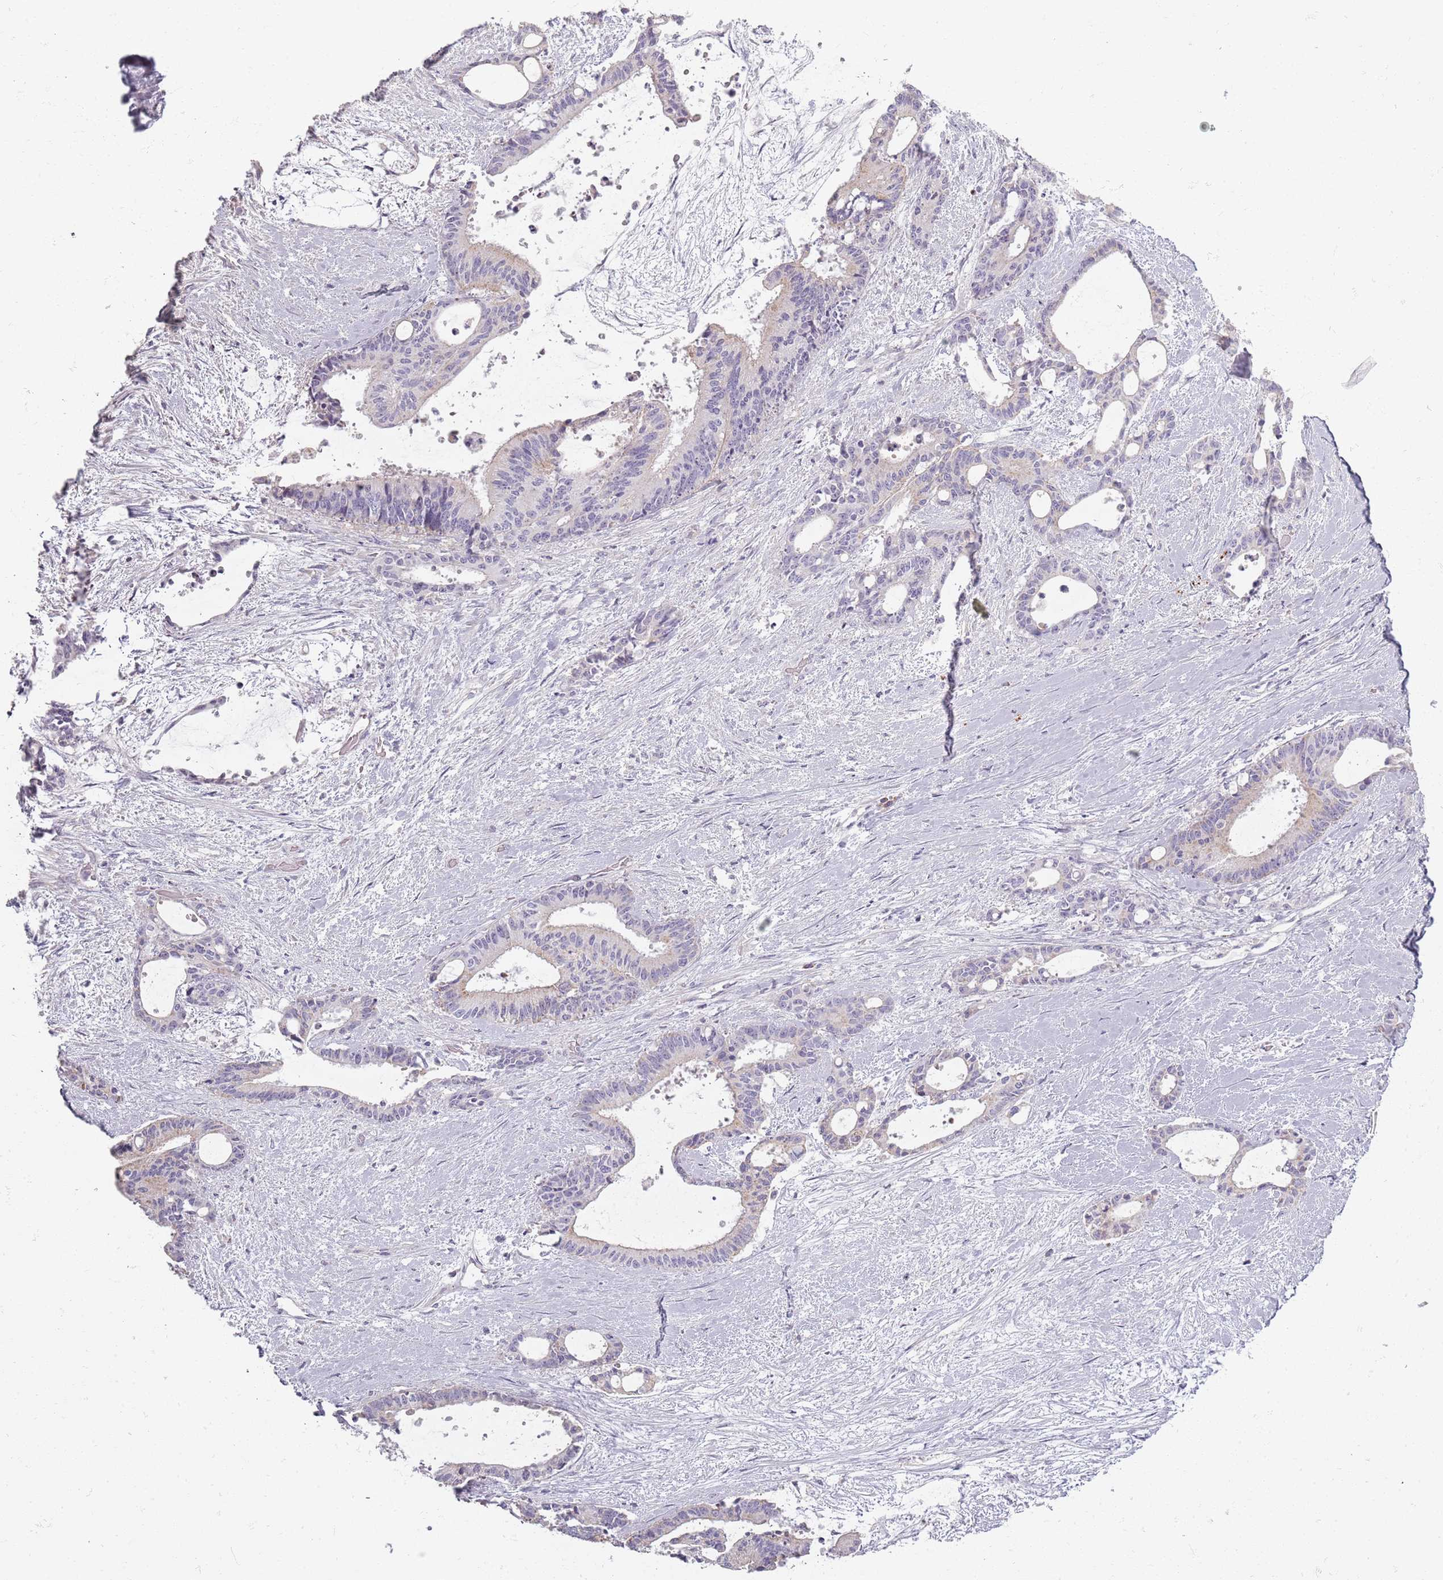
{"staining": {"intensity": "negative", "quantity": "none", "location": "none"}, "tissue": "liver cancer", "cell_type": "Tumor cells", "image_type": "cancer", "snomed": [{"axis": "morphology", "description": "Normal tissue, NOS"}, {"axis": "morphology", "description": "Cholangiocarcinoma"}, {"axis": "topography", "description": "Liver"}, {"axis": "topography", "description": "Peripheral nerve tissue"}], "caption": "Immunohistochemical staining of liver cancer displays no significant positivity in tumor cells.", "gene": "SYNGR3", "patient": {"sex": "female", "age": 73}}